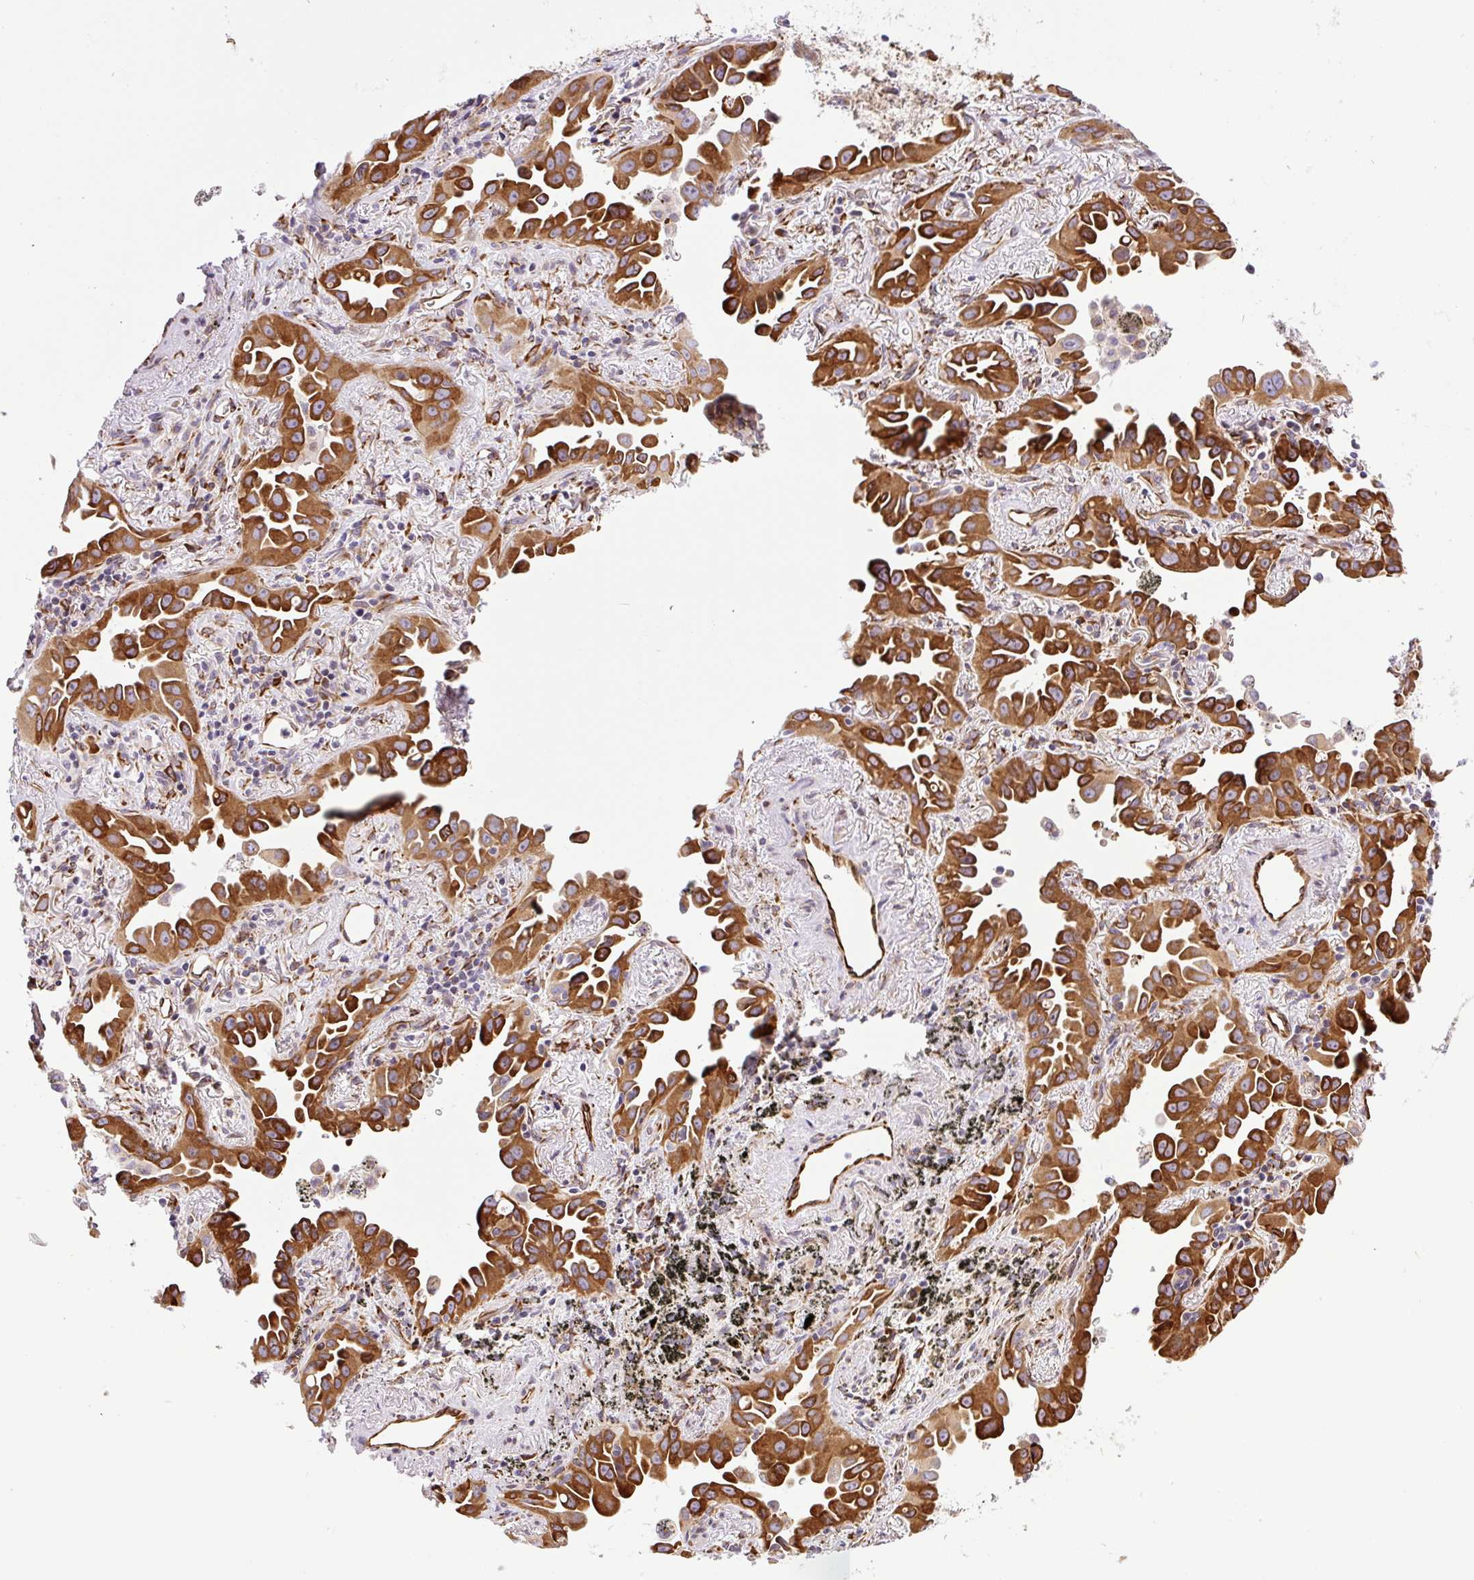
{"staining": {"intensity": "strong", "quantity": ">75%", "location": "cytoplasmic/membranous"}, "tissue": "lung cancer", "cell_type": "Tumor cells", "image_type": "cancer", "snomed": [{"axis": "morphology", "description": "Adenocarcinoma, NOS"}, {"axis": "topography", "description": "Lung"}], "caption": "Tumor cells exhibit strong cytoplasmic/membranous positivity in approximately >75% of cells in adenocarcinoma (lung).", "gene": "RAB30", "patient": {"sex": "male", "age": 68}}